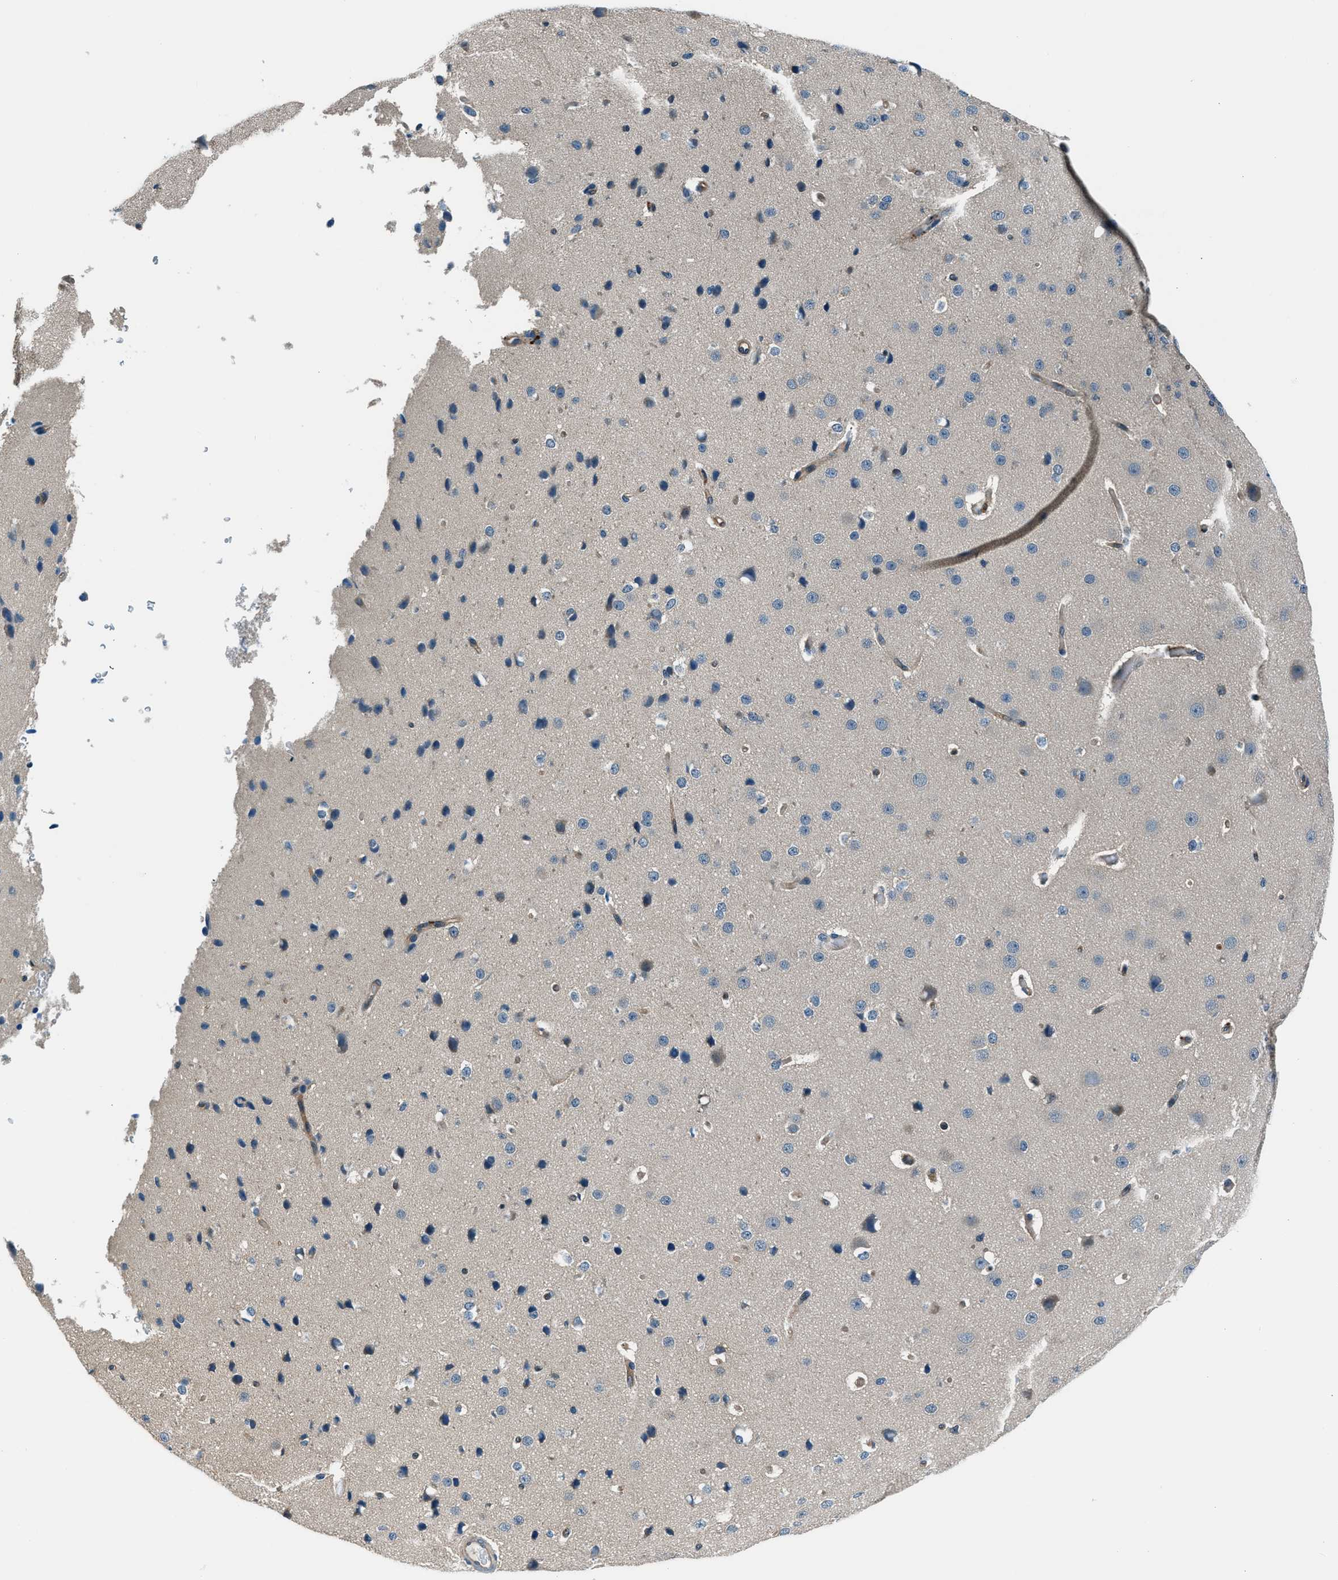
{"staining": {"intensity": "negative", "quantity": "none", "location": "none"}, "tissue": "cerebral cortex", "cell_type": "Endothelial cells", "image_type": "normal", "snomed": [{"axis": "morphology", "description": "Normal tissue, NOS"}, {"axis": "morphology", "description": "Developmental malformation"}, {"axis": "topography", "description": "Cerebral cortex"}], "caption": "IHC of normal human cerebral cortex displays no expression in endothelial cells.", "gene": "SLC19A2", "patient": {"sex": "female", "age": 30}}